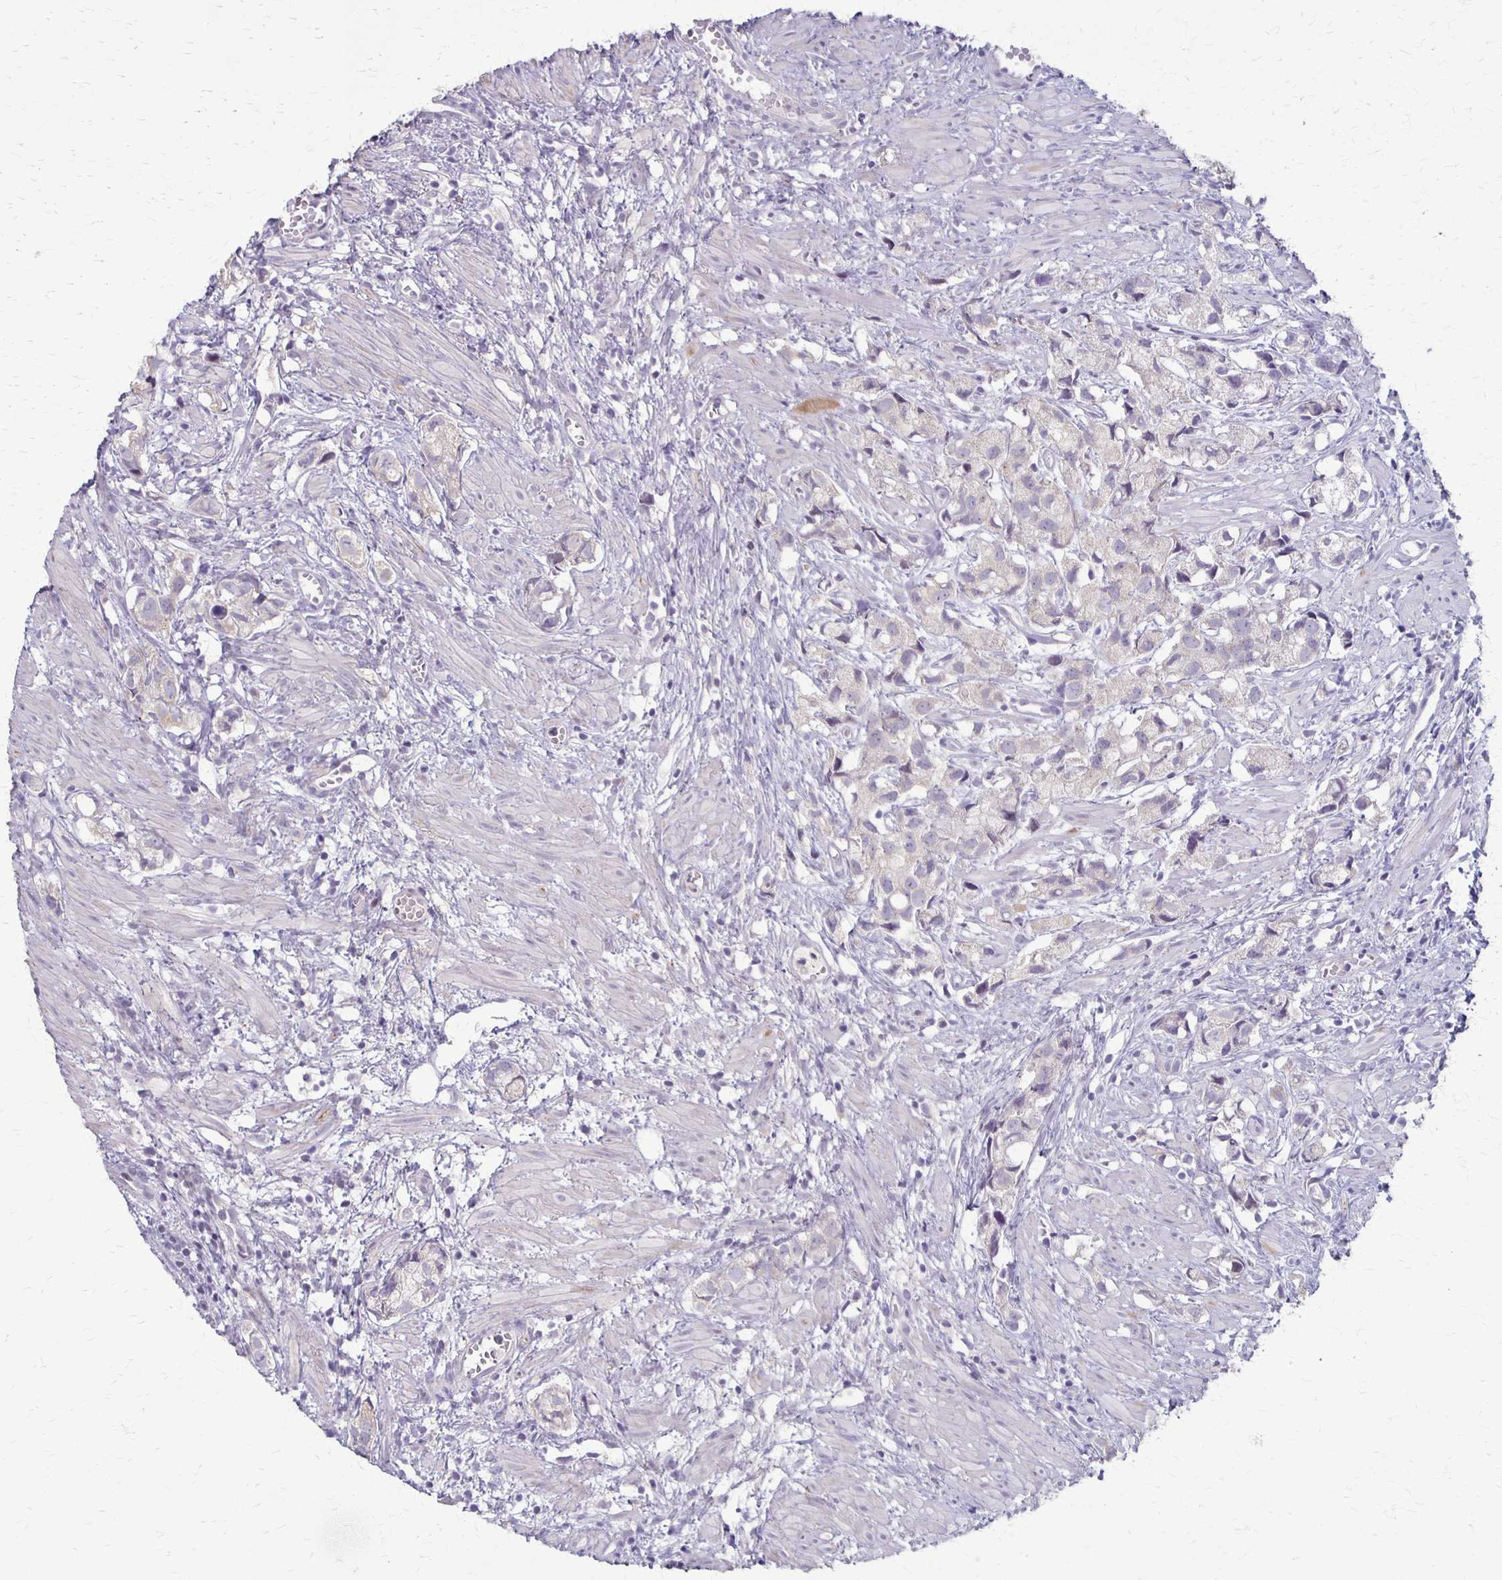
{"staining": {"intensity": "negative", "quantity": "none", "location": "none"}, "tissue": "prostate cancer", "cell_type": "Tumor cells", "image_type": "cancer", "snomed": [{"axis": "morphology", "description": "Adenocarcinoma, High grade"}, {"axis": "topography", "description": "Prostate"}], "caption": "The micrograph displays no staining of tumor cells in prostate cancer.", "gene": "SLC35E2B", "patient": {"sex": "male", "age": 58}}